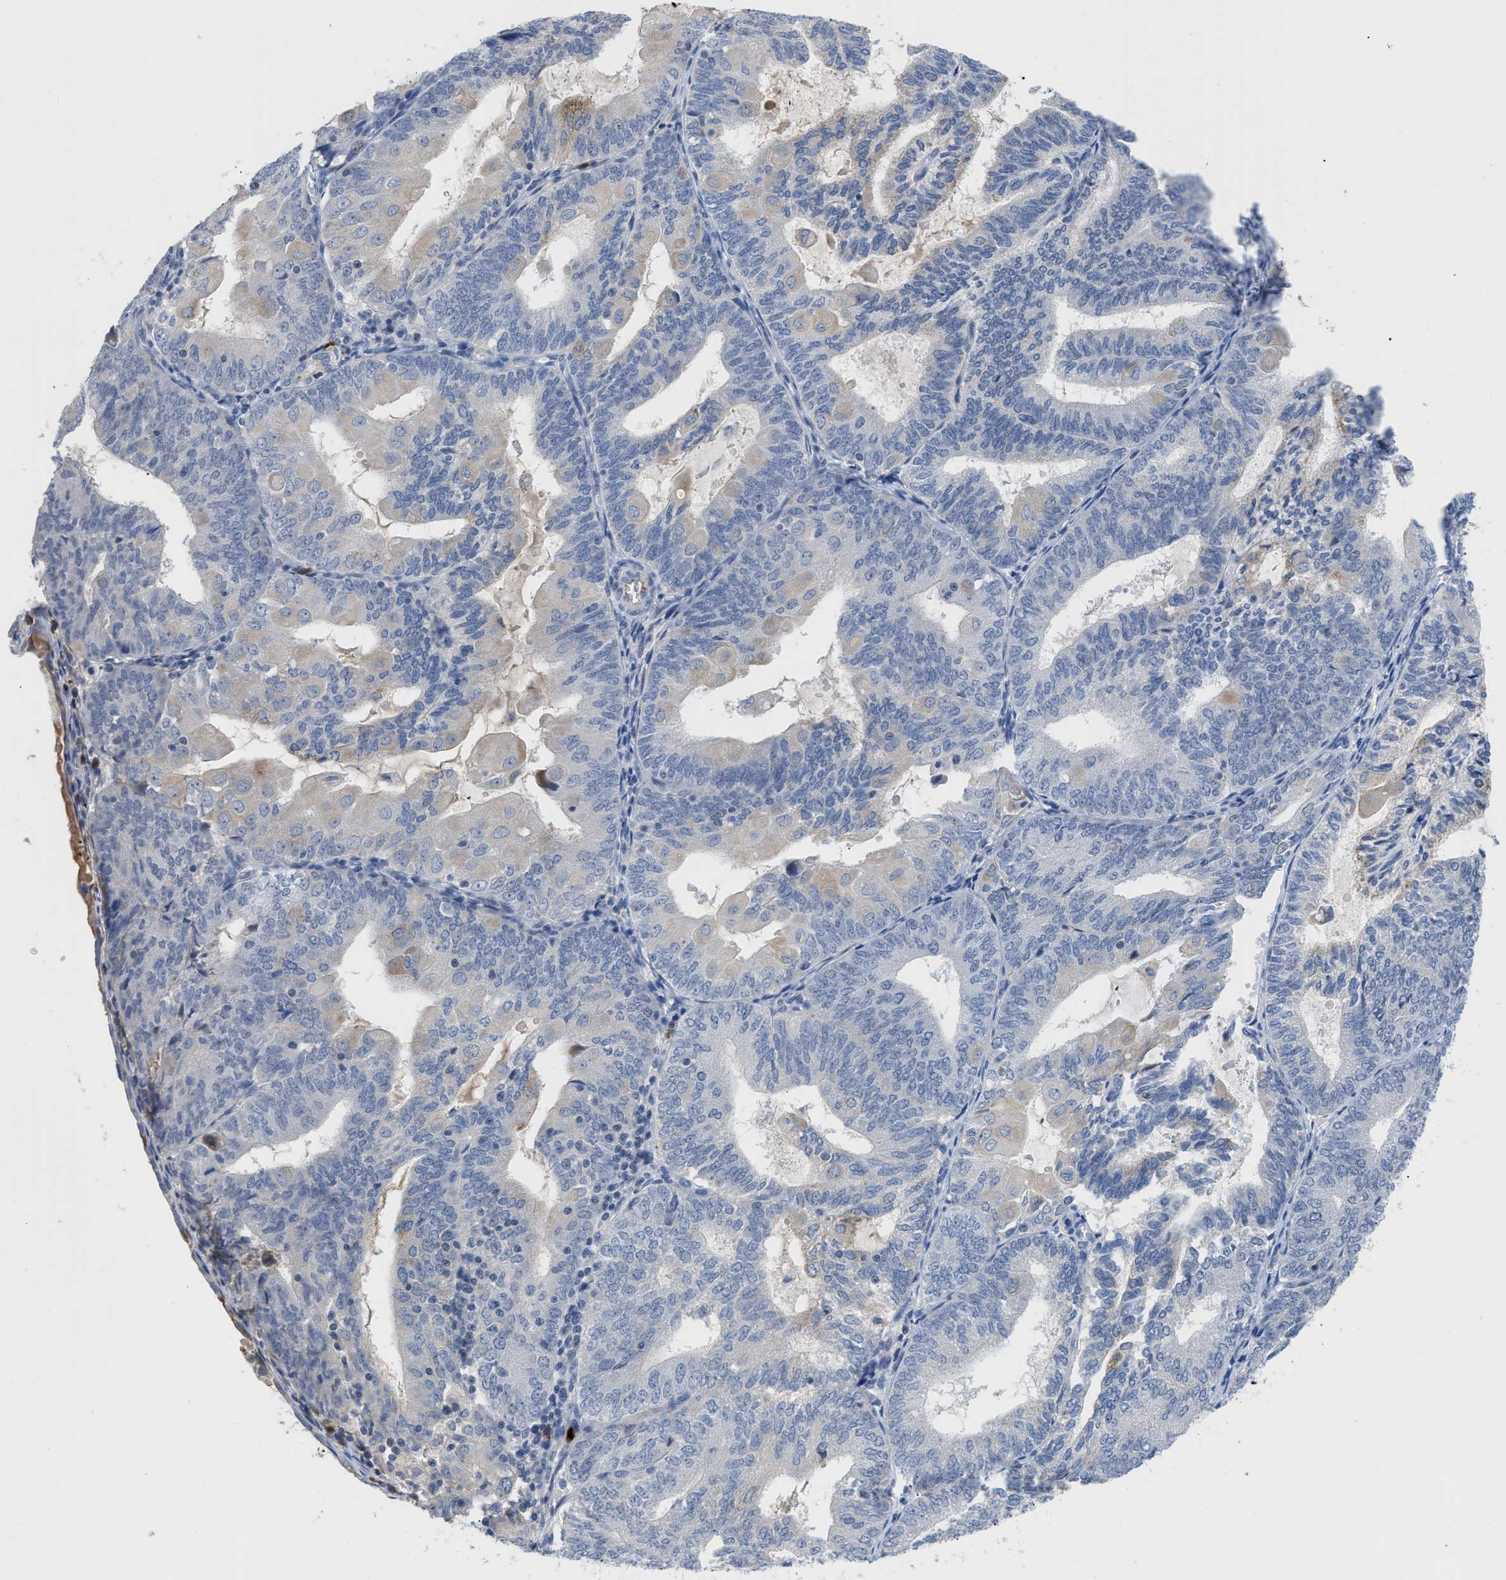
{"staining": {"intensity": "negative", "quantity": "none", "location": "none"}, "tissue": "endometrial cancer", "cell_type": "Tumor cells", "image_type": "cancer", "snomed": [{"axis": "morphology", "description": "Adenocarcinoma, NOS"}, {"axis": "topography", "description": "Endometrium"}], "caption": "A high-resolution image shows IHC staining of endometrial cancer, which demonstrates no significant expression in tumor cells.", "gene": "OR9K2", "patient": {"sex": "female", "age": 81}}